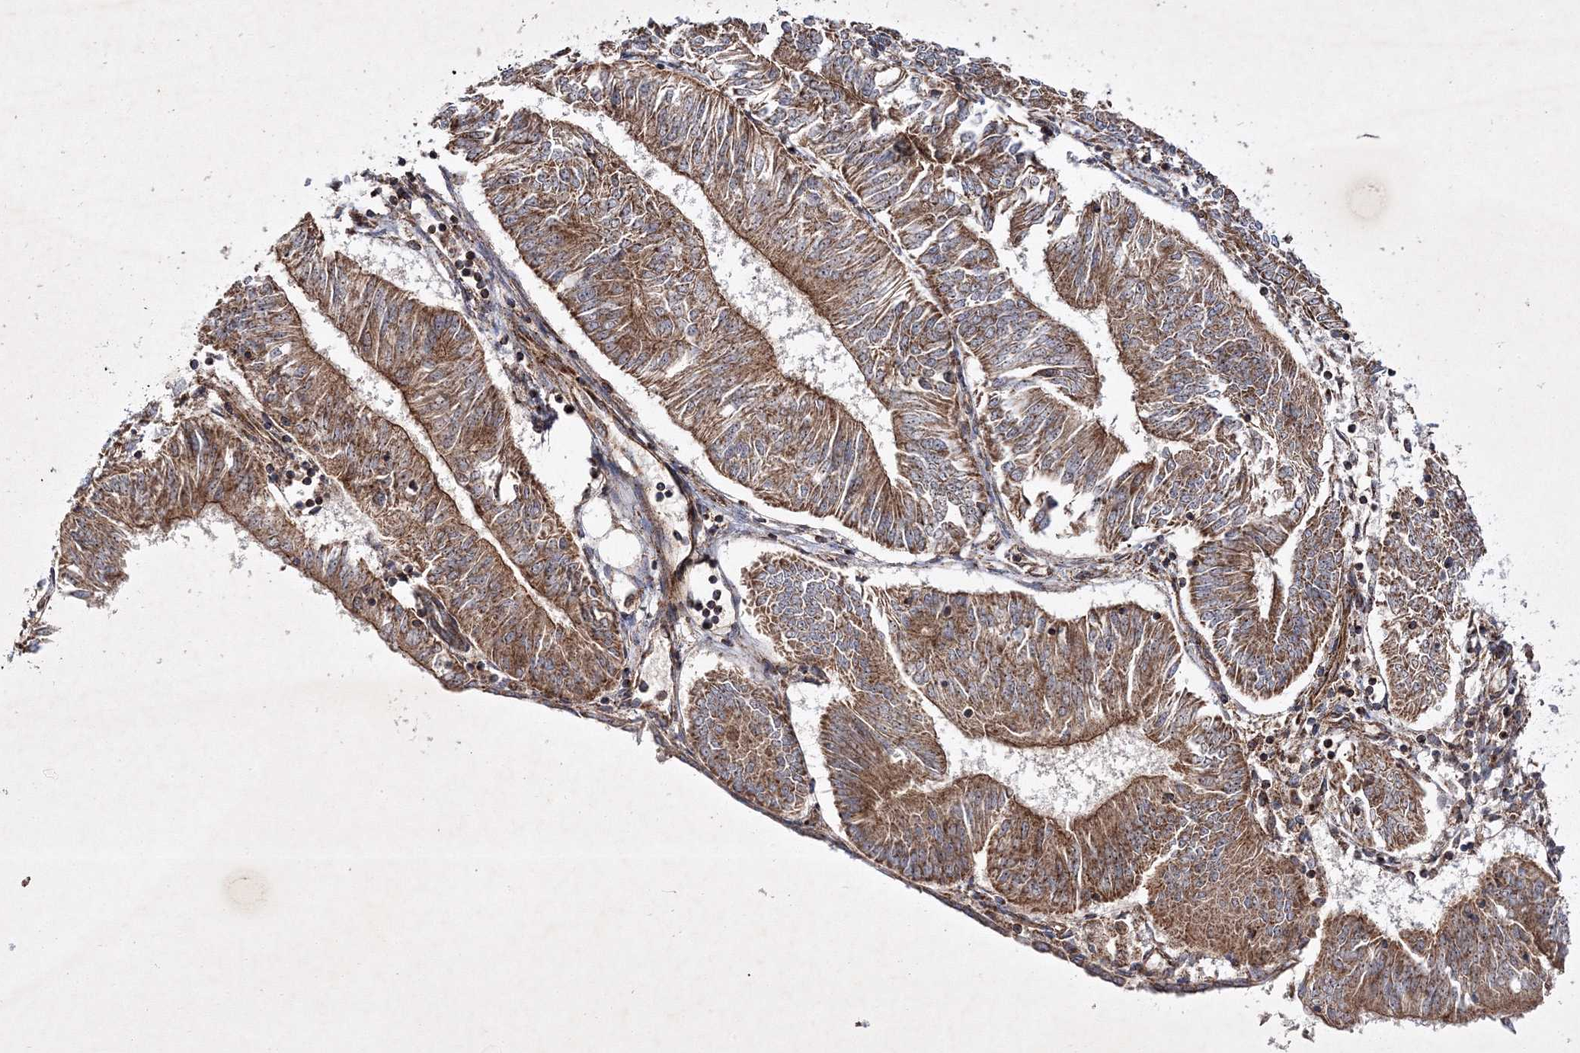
{"staining": {"intensity": "moderate", "quantity": ">75%", "location": "cytoplasmic/membranous"}, "tissue": "endometrial cancer", "cell_type": "Tumor cells", "image_type": "cancer", "snomed": [{"axis": "morphology", "description": "Adenocarcinoma, NOS"}, {"axis": "topography", "description": "Endometrium"}], "caption": "Human endometrial cancer (adenocarcinoma) stained with a brown dye shows moderate cytoplasmic/membranous positive positivity in approximately >75% of tumor cells.", "gene": "SCRN3", "patient": {"sex": "female", "age": 58}}